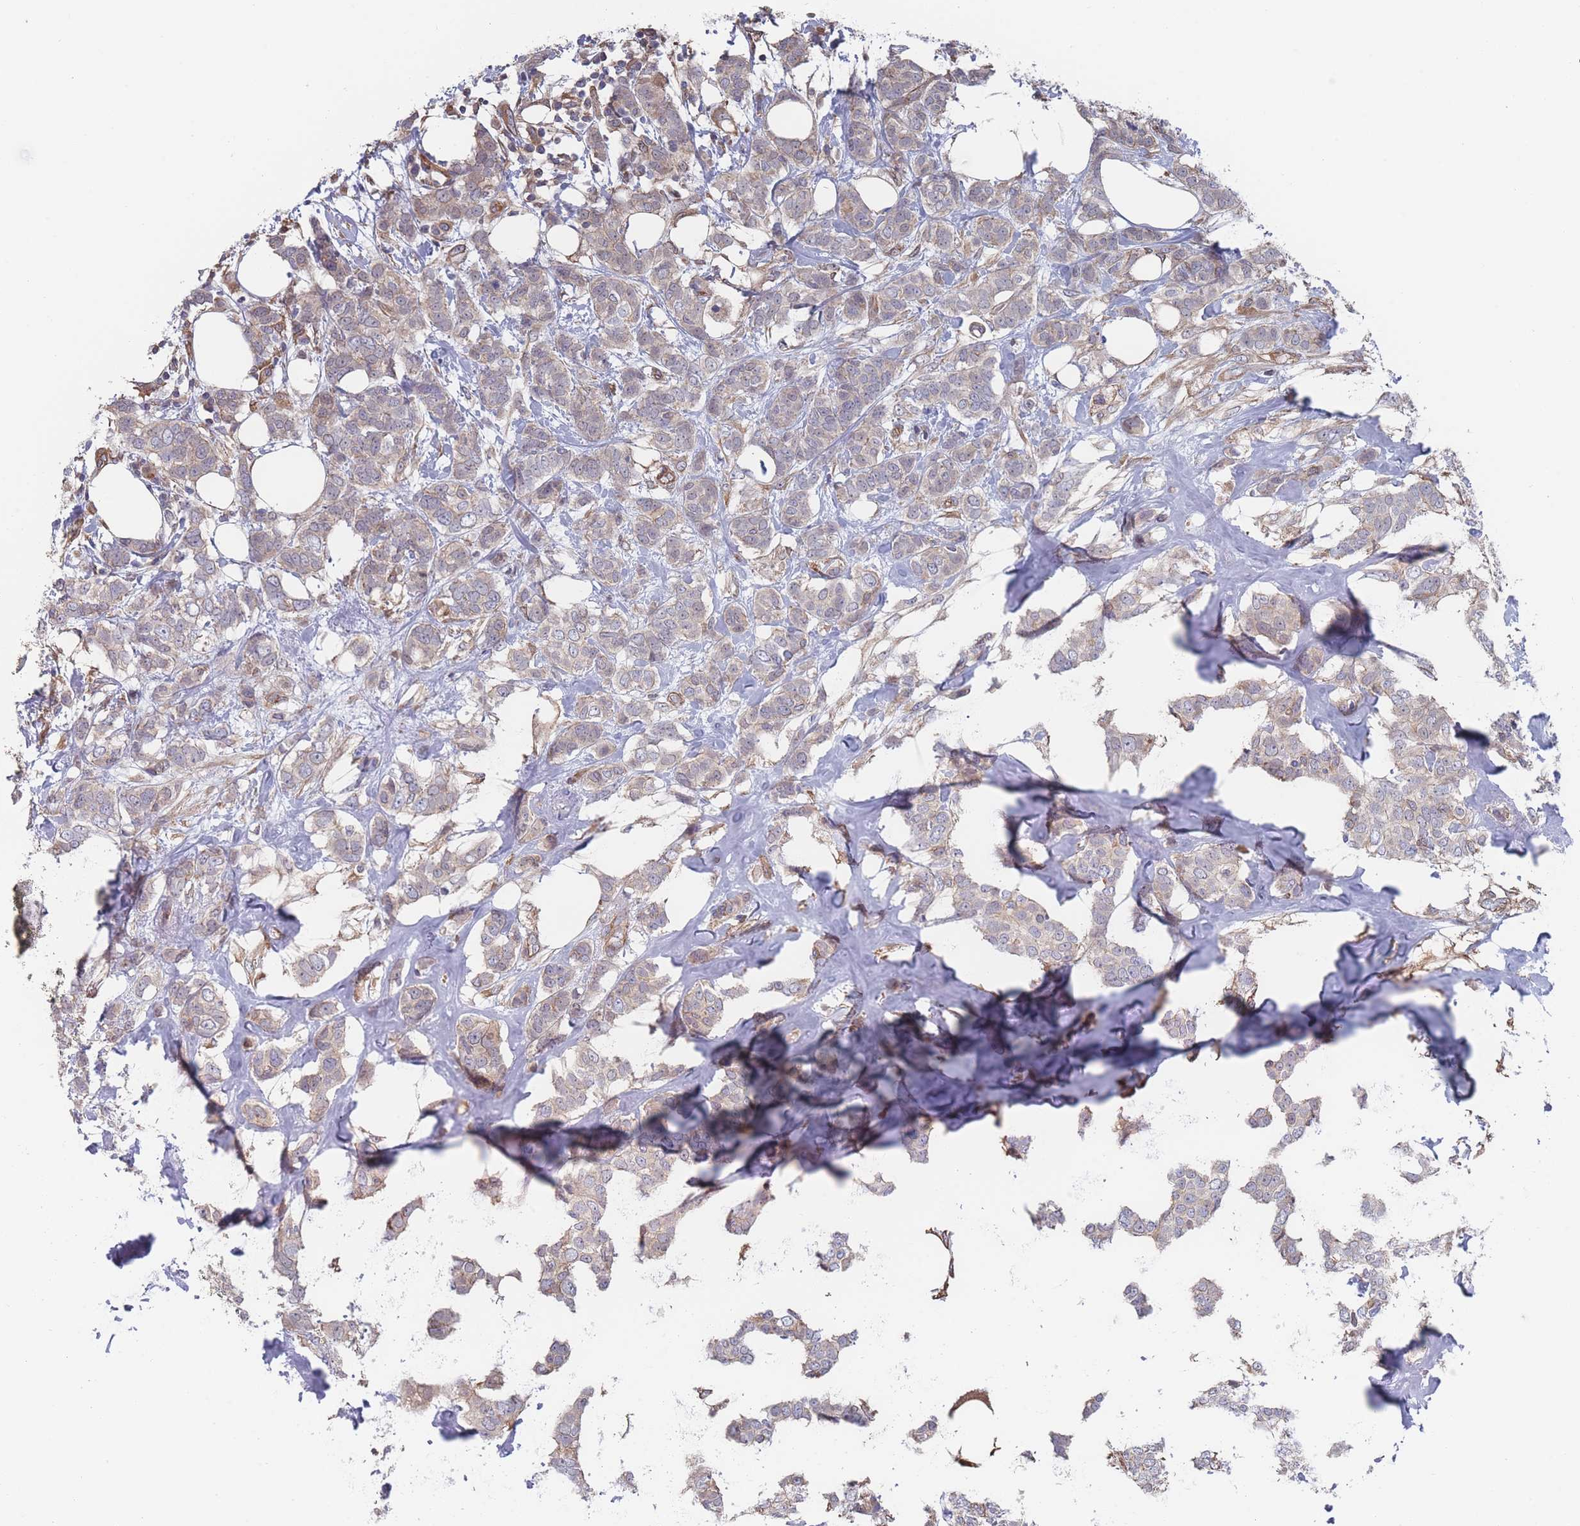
{"staining": {"intensity": "weak", "quantity": "25%-75%", "location": "cytoplasmic/membranous"}, "tissue": "breast cancer", "cell_type": "Tumor cells", "image_type": "cancer", "snomed": [{"axis": "morphology", "description": "Duct carcinoma"}, {"axis": "topography", "description": "Breast"}], "caption": "DAB (3,3'-diaminobenzidine) immunohistochemical staining of human breast cancer exhibits weak cytoplasmic/membranous protein positivity in about 25%-75% of tumor cells.", "gene": "SLC1A6", "patient": {"sex": "female", "age": 72}}